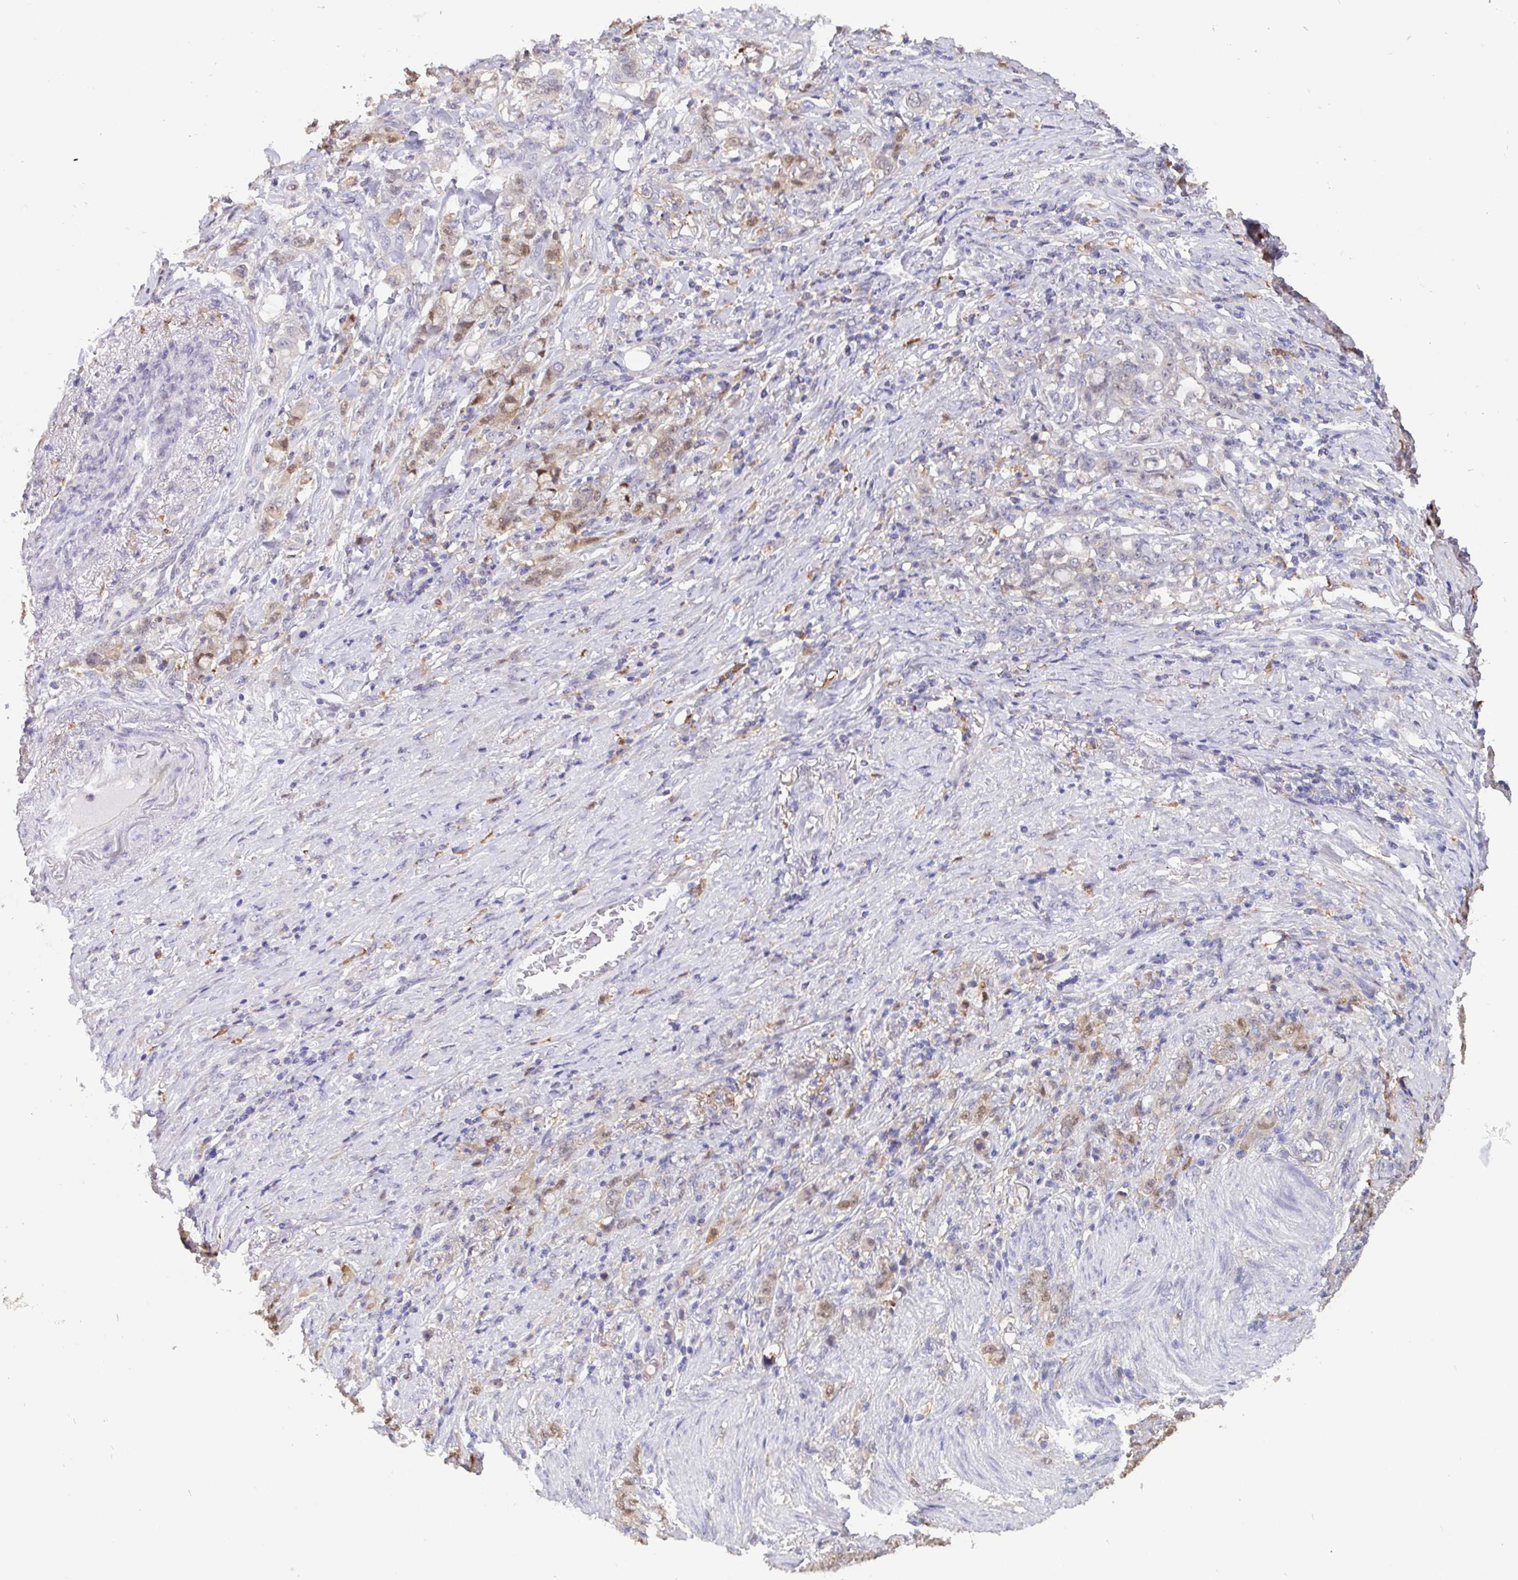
{"staining": {"intensity": "weak", "quantity": "25%-75%", "location": "cytoplasmic/membranous,nuclear"}, "tissue": "stomach cancer", "cell_type": "Tumor cells", "image_type": "cancer", "snomed": [{"axis": "morphology", "description": "Adenocarcinoma, NOS"}, {"axis": "topography", "description": "Stomach"}], "caption": "Immunohistochemical staining of human adenocarcinoma (stomach) exhibits weak cytoplasmic/membranous and nuclear protein staining in about 25%-75% of tumor cells.", "gene": "IDH1", "patient": {"sex": "female", "age": 79}}